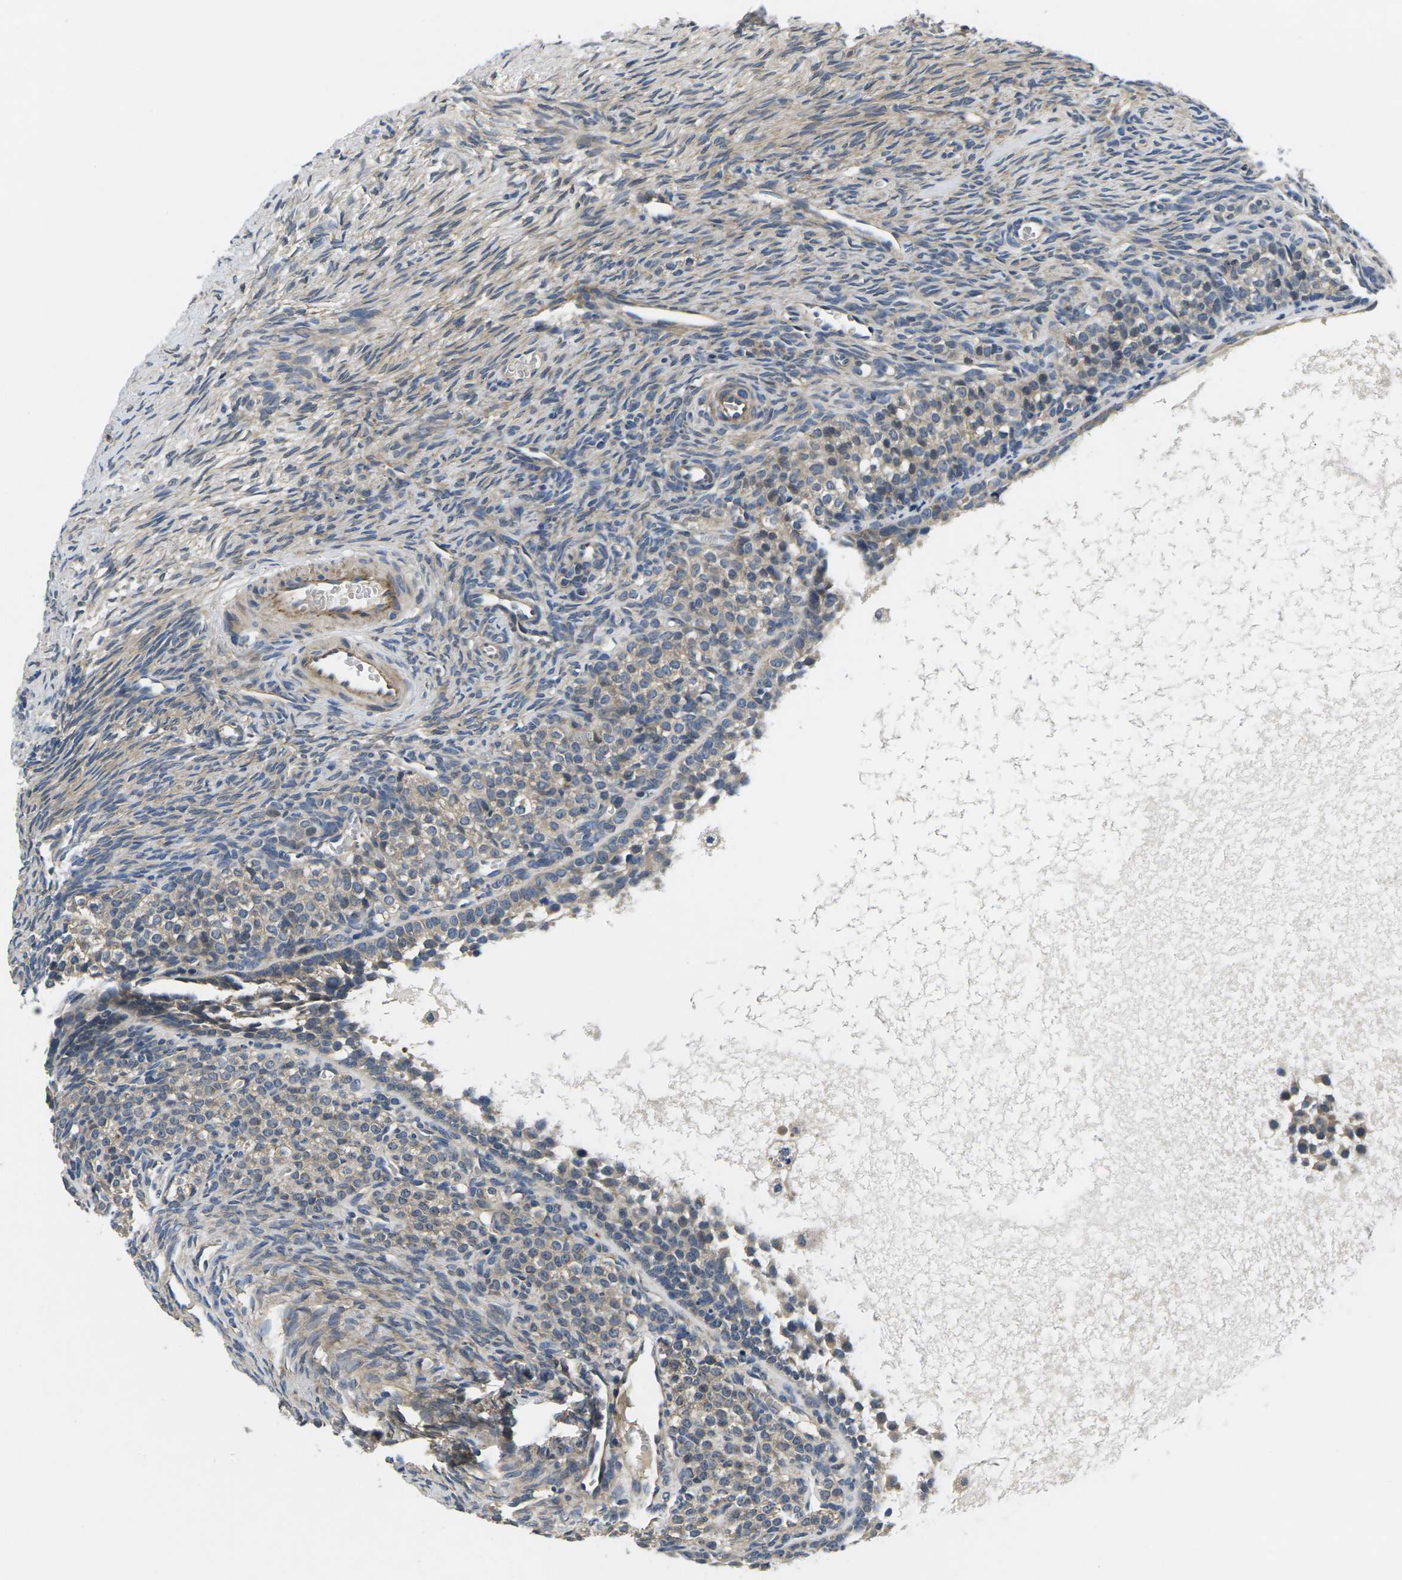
{"staining": {"intensity": "weak", "quantity": ">75%", "location": "cytoplasmic/membranous"}, "tissue": "ovary", "cell_type": "Ovarian stroma cells", "image_type": "normal", "snomed": [{"axis": "morphology", "description": "Normal tissue, NOS"}, {"axis": "topography", "description": "Ovary"}], "caption": "Ovarian stroma cells demonstrate low levels of weak cytoplasmic/membranous positivity in about >75% of cells in normal ovary.", "gene": "PLCE1", "patient": {"sex": "female", "age": 27}}